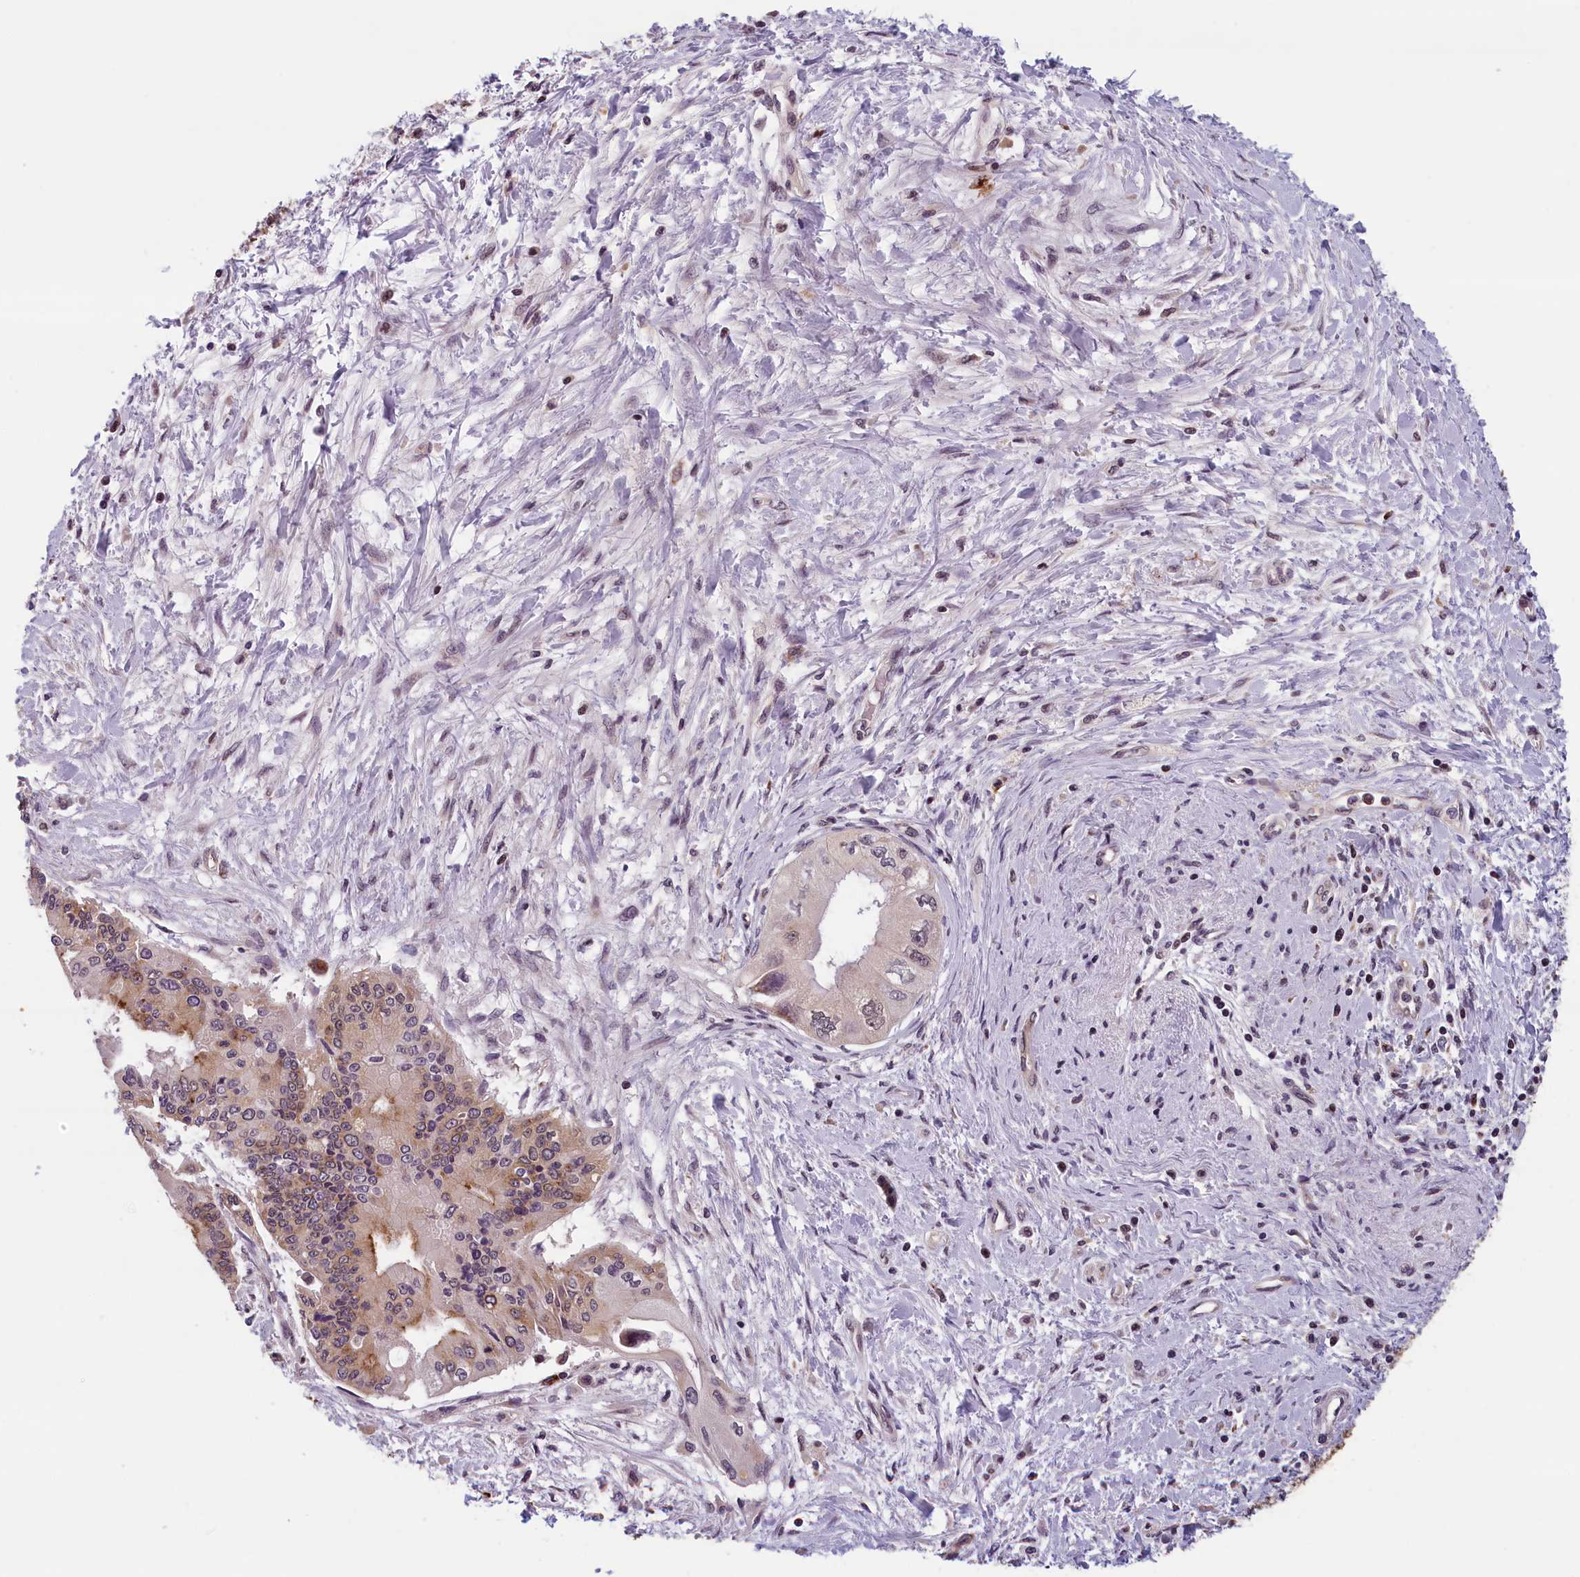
{"staining": {"intensity": "weak", "quantity": "25%-75%", "location": "cytoplasmic/membranous,nuclear"}, "tissue": "pancreatic cancer", "cell_type": "Tumor cells", "image_type": "cancer", "snomed": [{"axis": "morphology", "description": "Adenocarcinoma, NOS"}, {"axis": "topography", "description": "Pancreas"}], "caption": "Adenocarcinoma (pancreatic) stained with a protein marker demonstrates weak staining in tumor cells.", "gene": "KCNK6", "patient": {"sex": "male", "age": 46}}